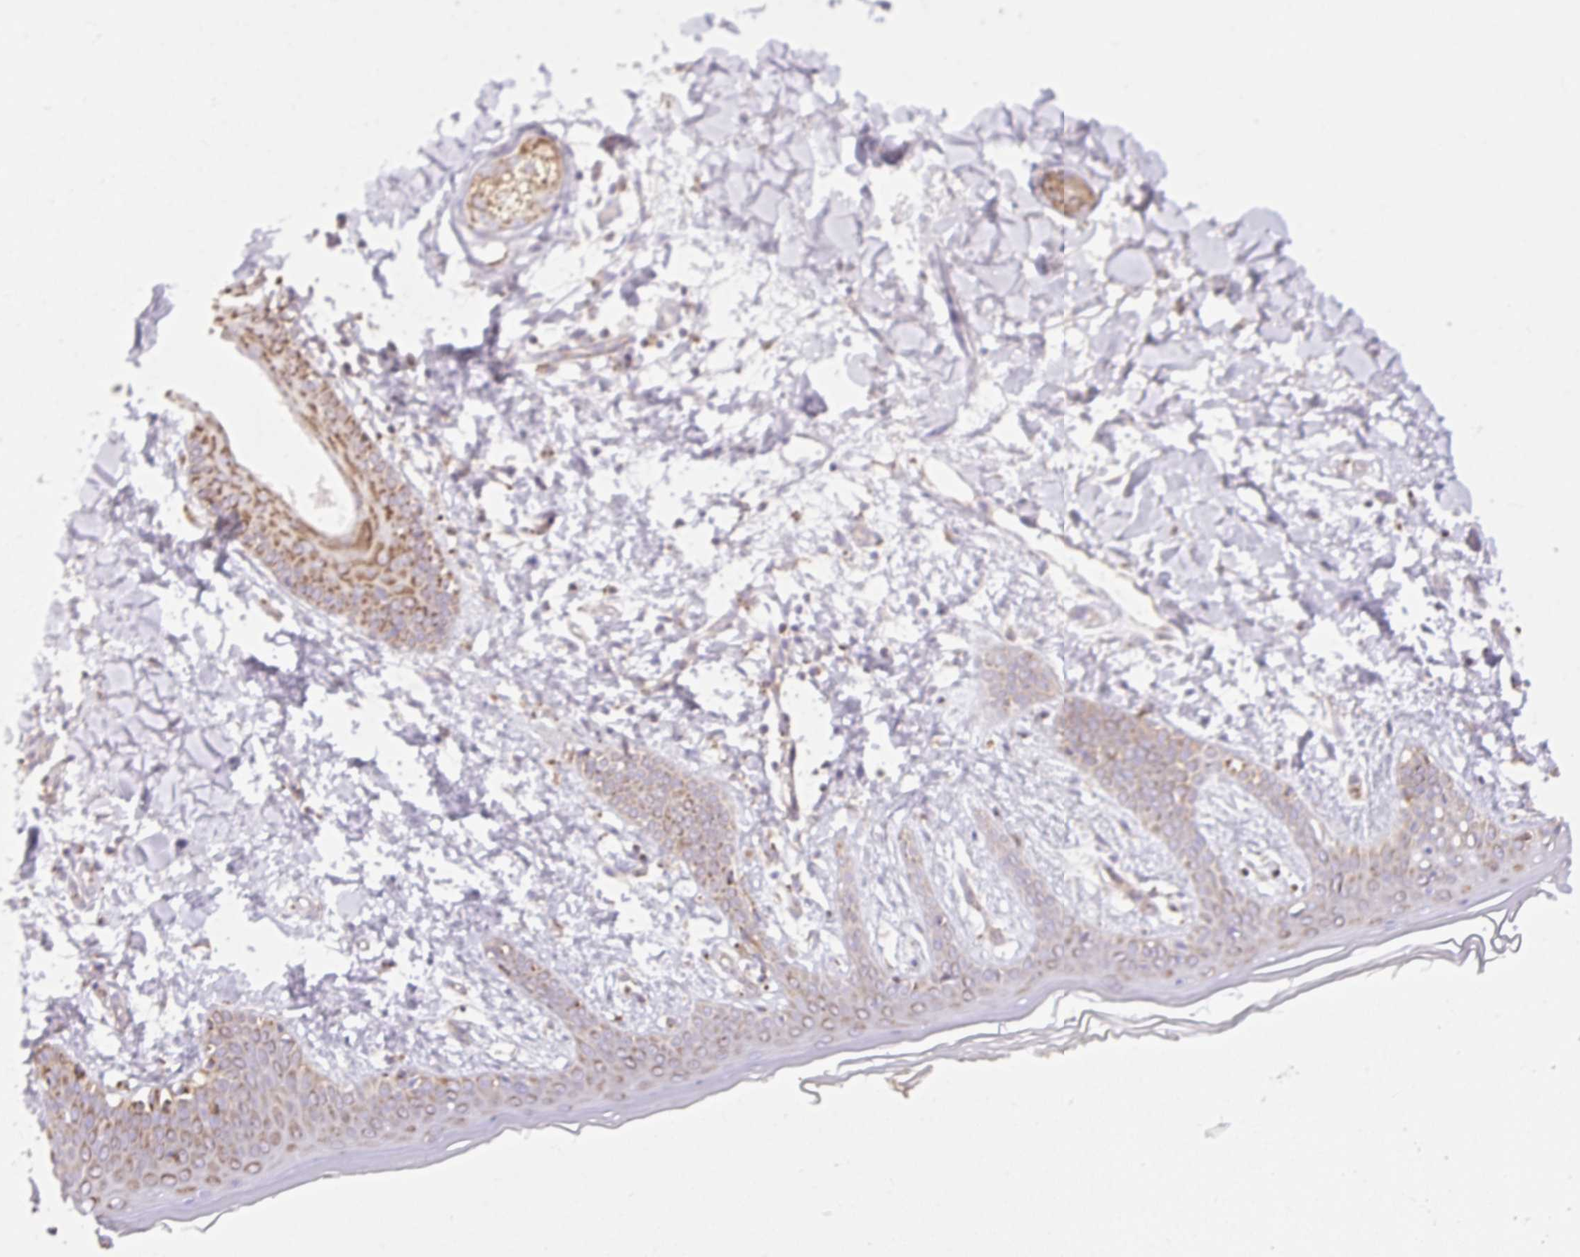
{"staining": {"intensity": "moderate", "quantity": ">75%", "location": "cytoplasmic/membranous"}, "tissue": "skin", "cell_type": "Fibroblasts", "image_type": "normal", "snomed": [{"axis": "morphology", "description": "Normal tissue, NOS"}, {"axis": "topography", "description": "Skin"}], "caption": "A histopathology image of human skin stained for a protein demonstrates moderate cytoplasmic/membranous brown staining in fibroblasts.", "gene": "DAAM2", "patient": {"sex": "female", "age": 34}}